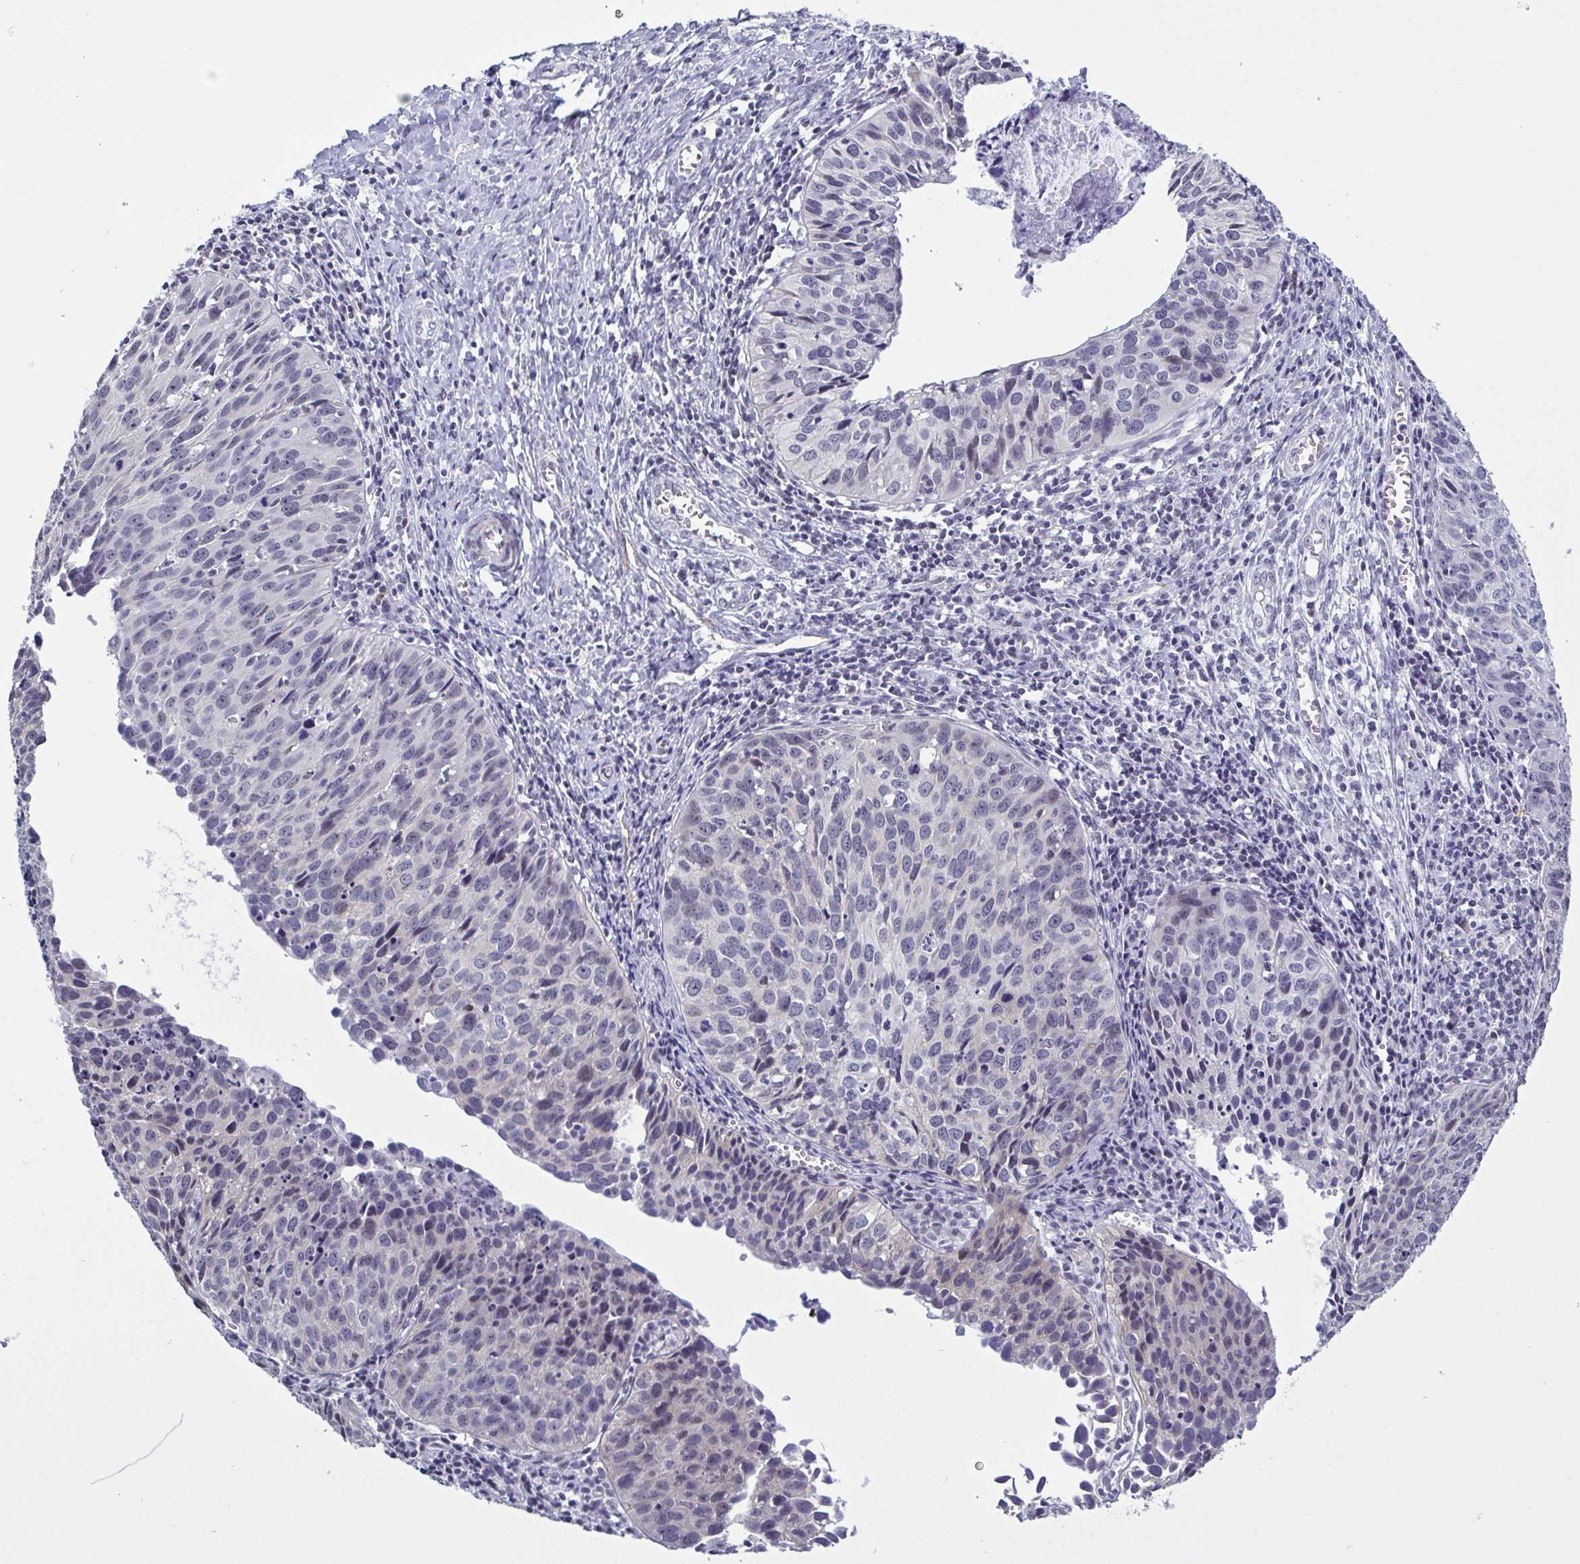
{"staining": {"intensity": "weak", "quantity": "<25%", "location": "cytoplasmic/membranous"}, "tissue": "cervical cancer", "cell_type": "Tumor cells", "image_type": "cancer", "snomed": [{"axis": "morphology", "description": "Squamous cell carcinoma, NOS"}, {"axis": "topography", "description": "Cervix"}], "caption": "IHC micrograph of human cervical cancer (squamous cell carcinoma) stained for a protein (brown), which reveals no staining in tumor cells.", "gene": "TMEM92", "patient": {"sex": "female", "age": 31}}